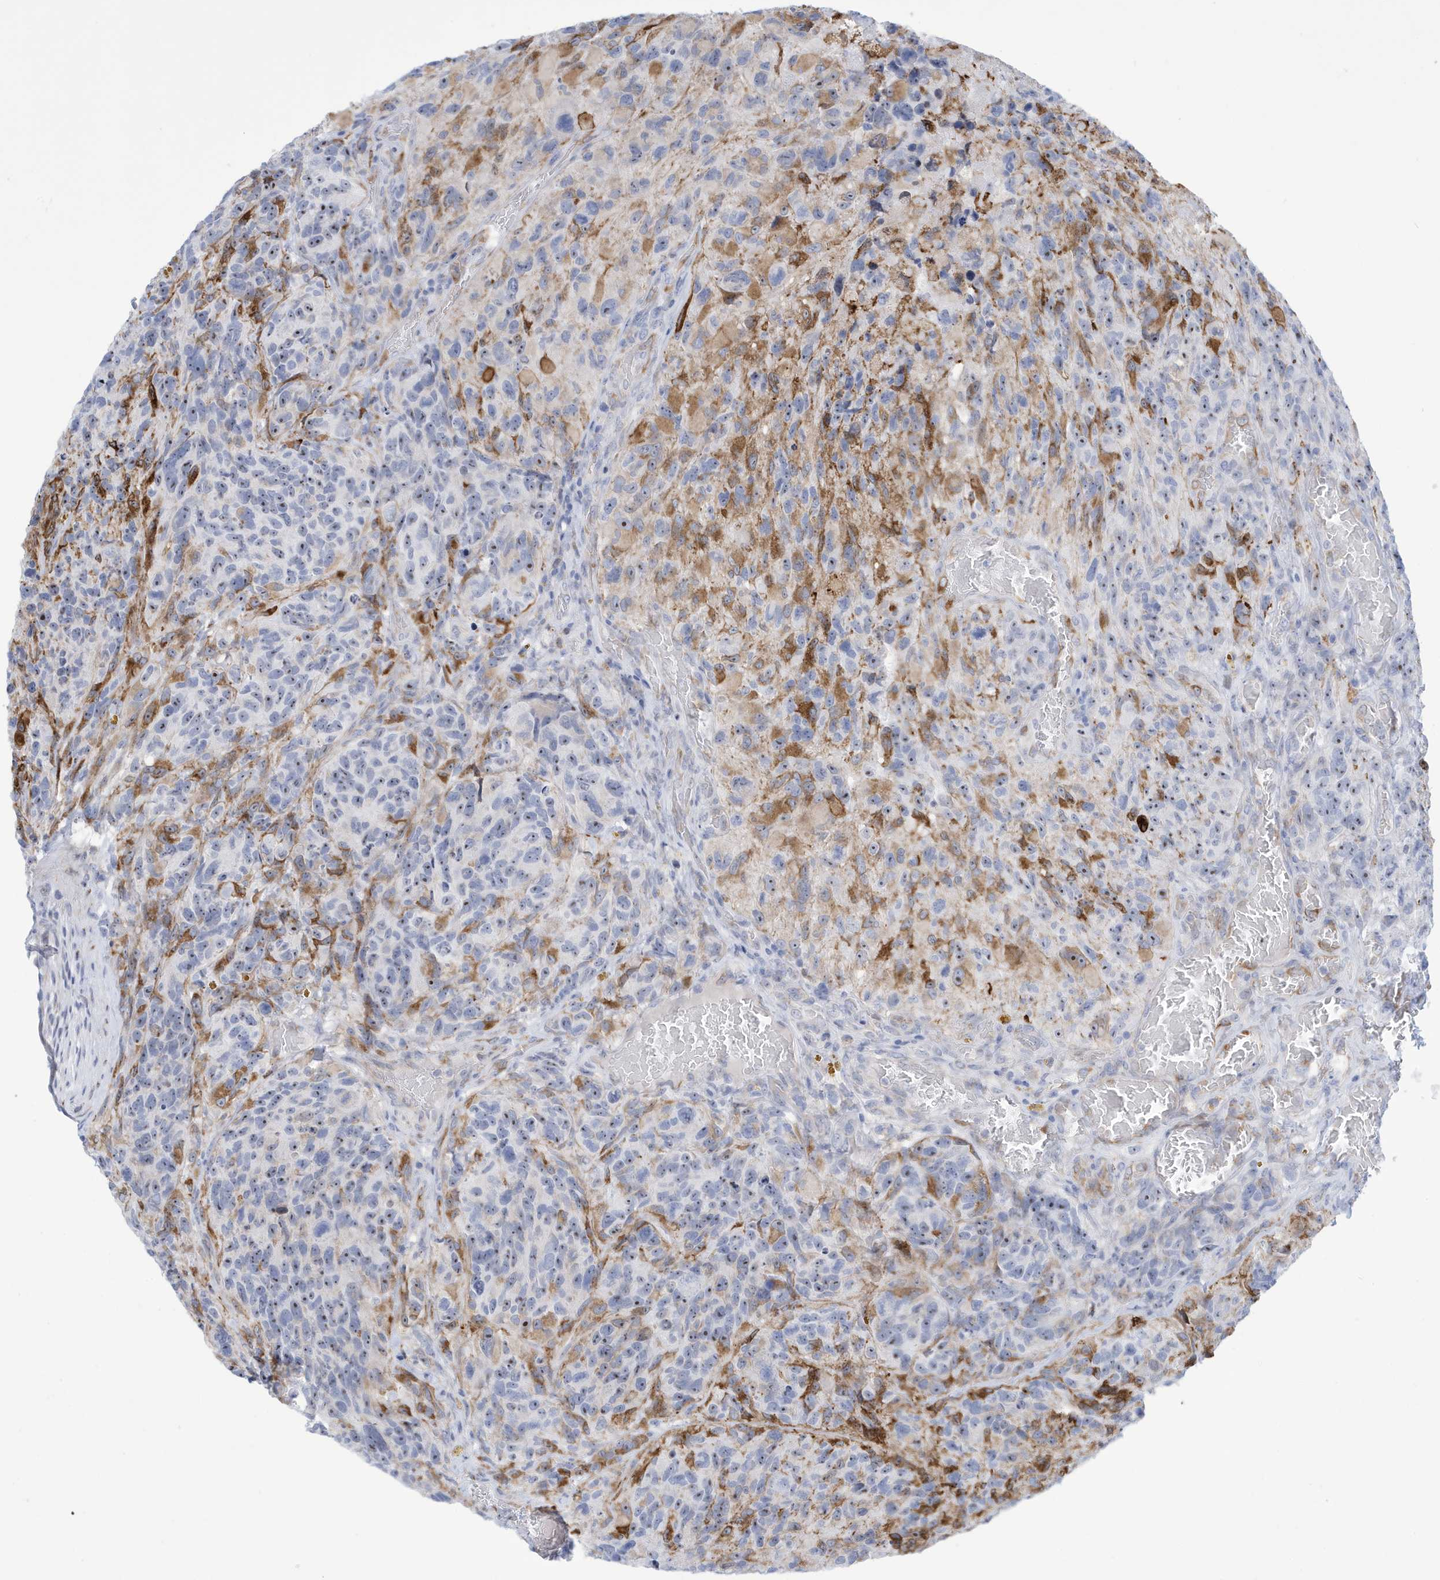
{"staining": {"intensity": "moderate", "quantity": "<25%", "location": "cytoplasmic/membranous,nuclear"}, "tissue": "glioma", "cell_type": "Tumor cells", "image_type": "cancer", "snomed": [{"axis": "morphology", "description": "Glioma, malignant, High grade"}, {"axis": "topography", "description": "Brain"}], "caption": "The micrograph exhibits immunohistochemical staining of glioma. There is moderate cytoplasmic/membranous and nuclear positivity is appreciated in about <25% of tumor cells.", "gene": "SEMA3F", "patient": {"sex": "male", "age": 69}}